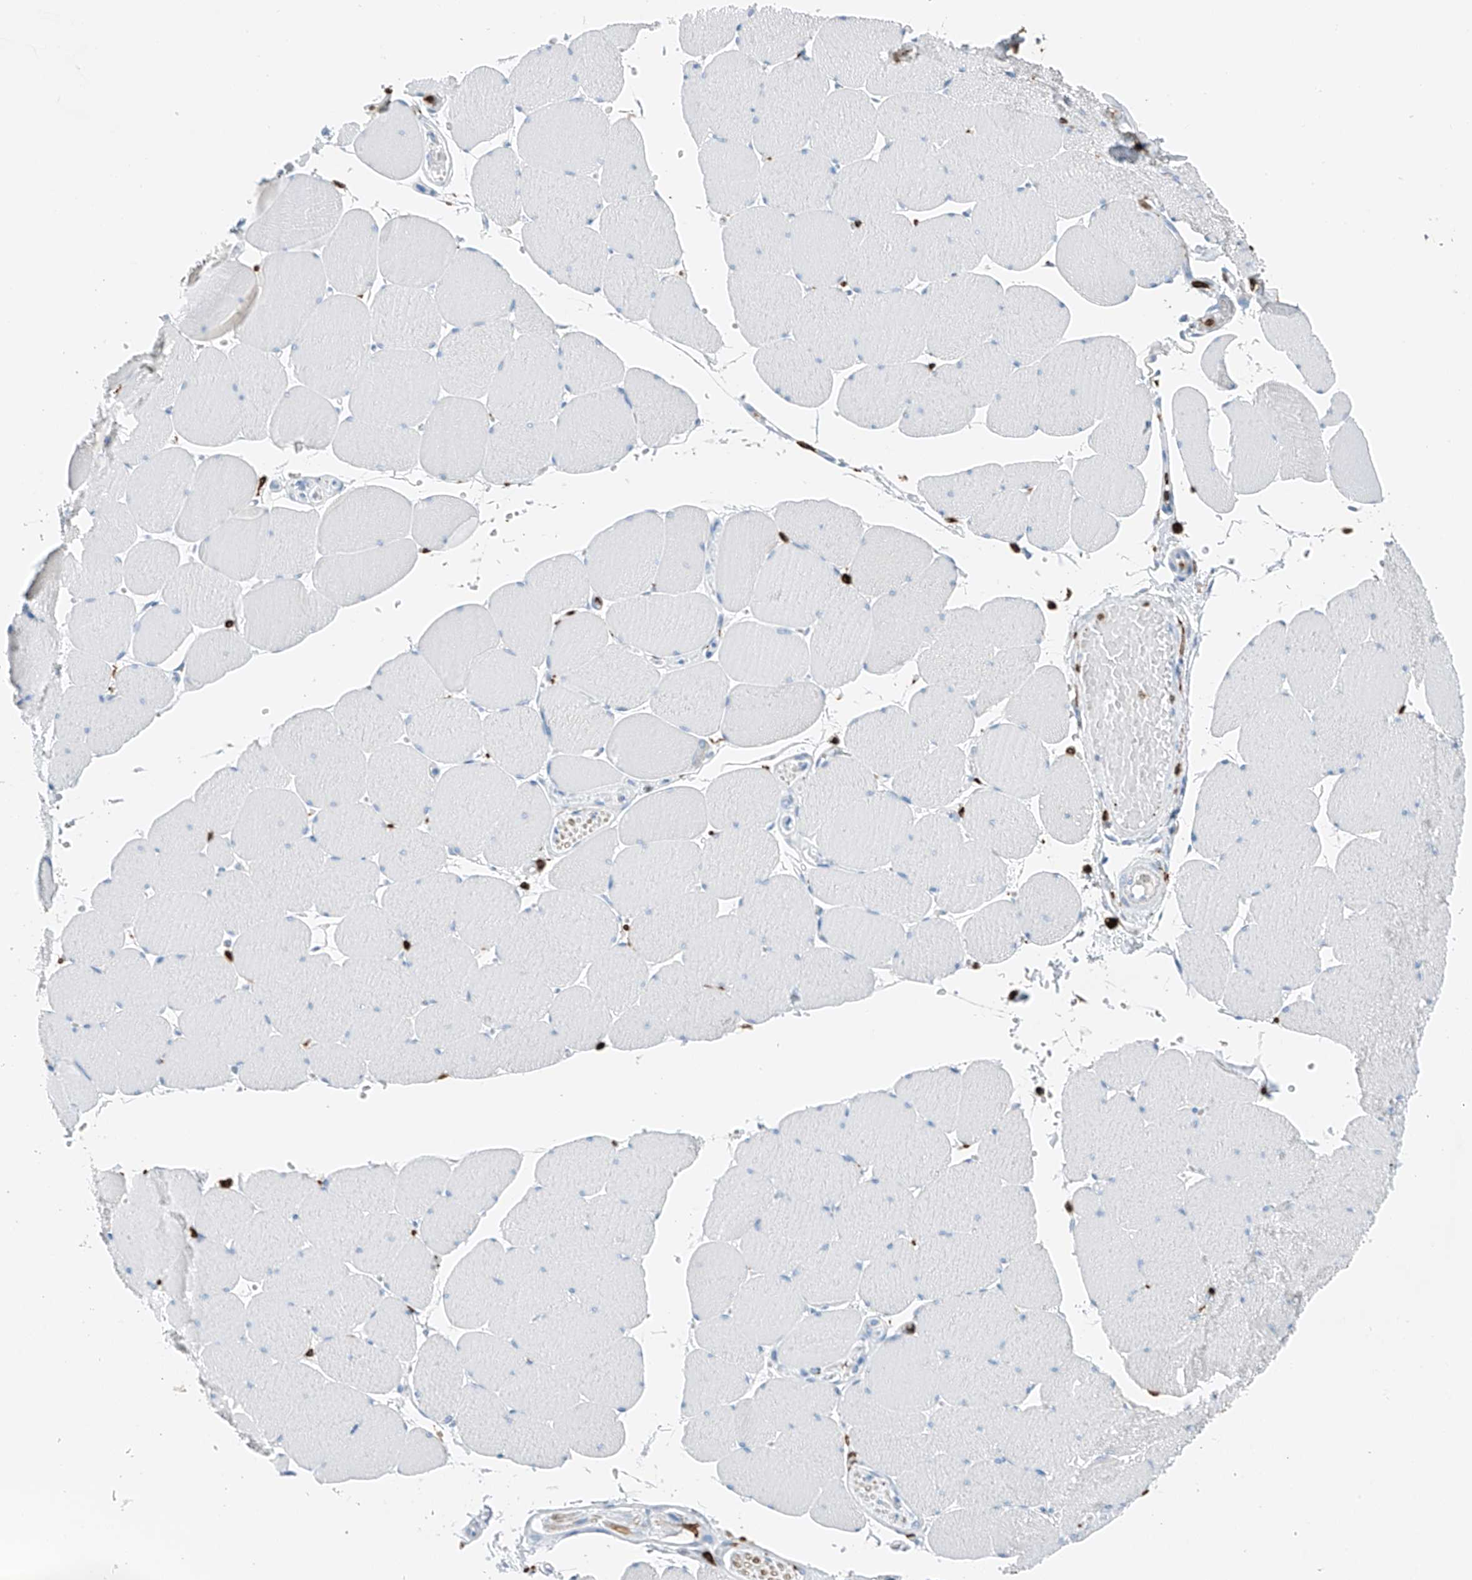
{"staining": {"intensity": "negative", "quantity": "none", "location": "none"}, "tissue": "skeletal muscle", "cell_type": "Myocytes", "image_type": "normal", "snomed": [{"axis": "morphology", "description": "Normal tissue, NOS"}, {"axis": "topography", "description": "Skeletal muscle"}, {"axis": "topography", "description": "Head-Neck"}], "caption": "Immunohistochemistry micrograph of unremarkable skeletal muscle stained for a protein (brown), which shows no positivity in myocytes. The staining is performed using DAB brown chromogen with nuclei counter-stained in using hematoxylin.", "gene": "TBXAS1", "patient": {"sex": "male", "age": 66}}